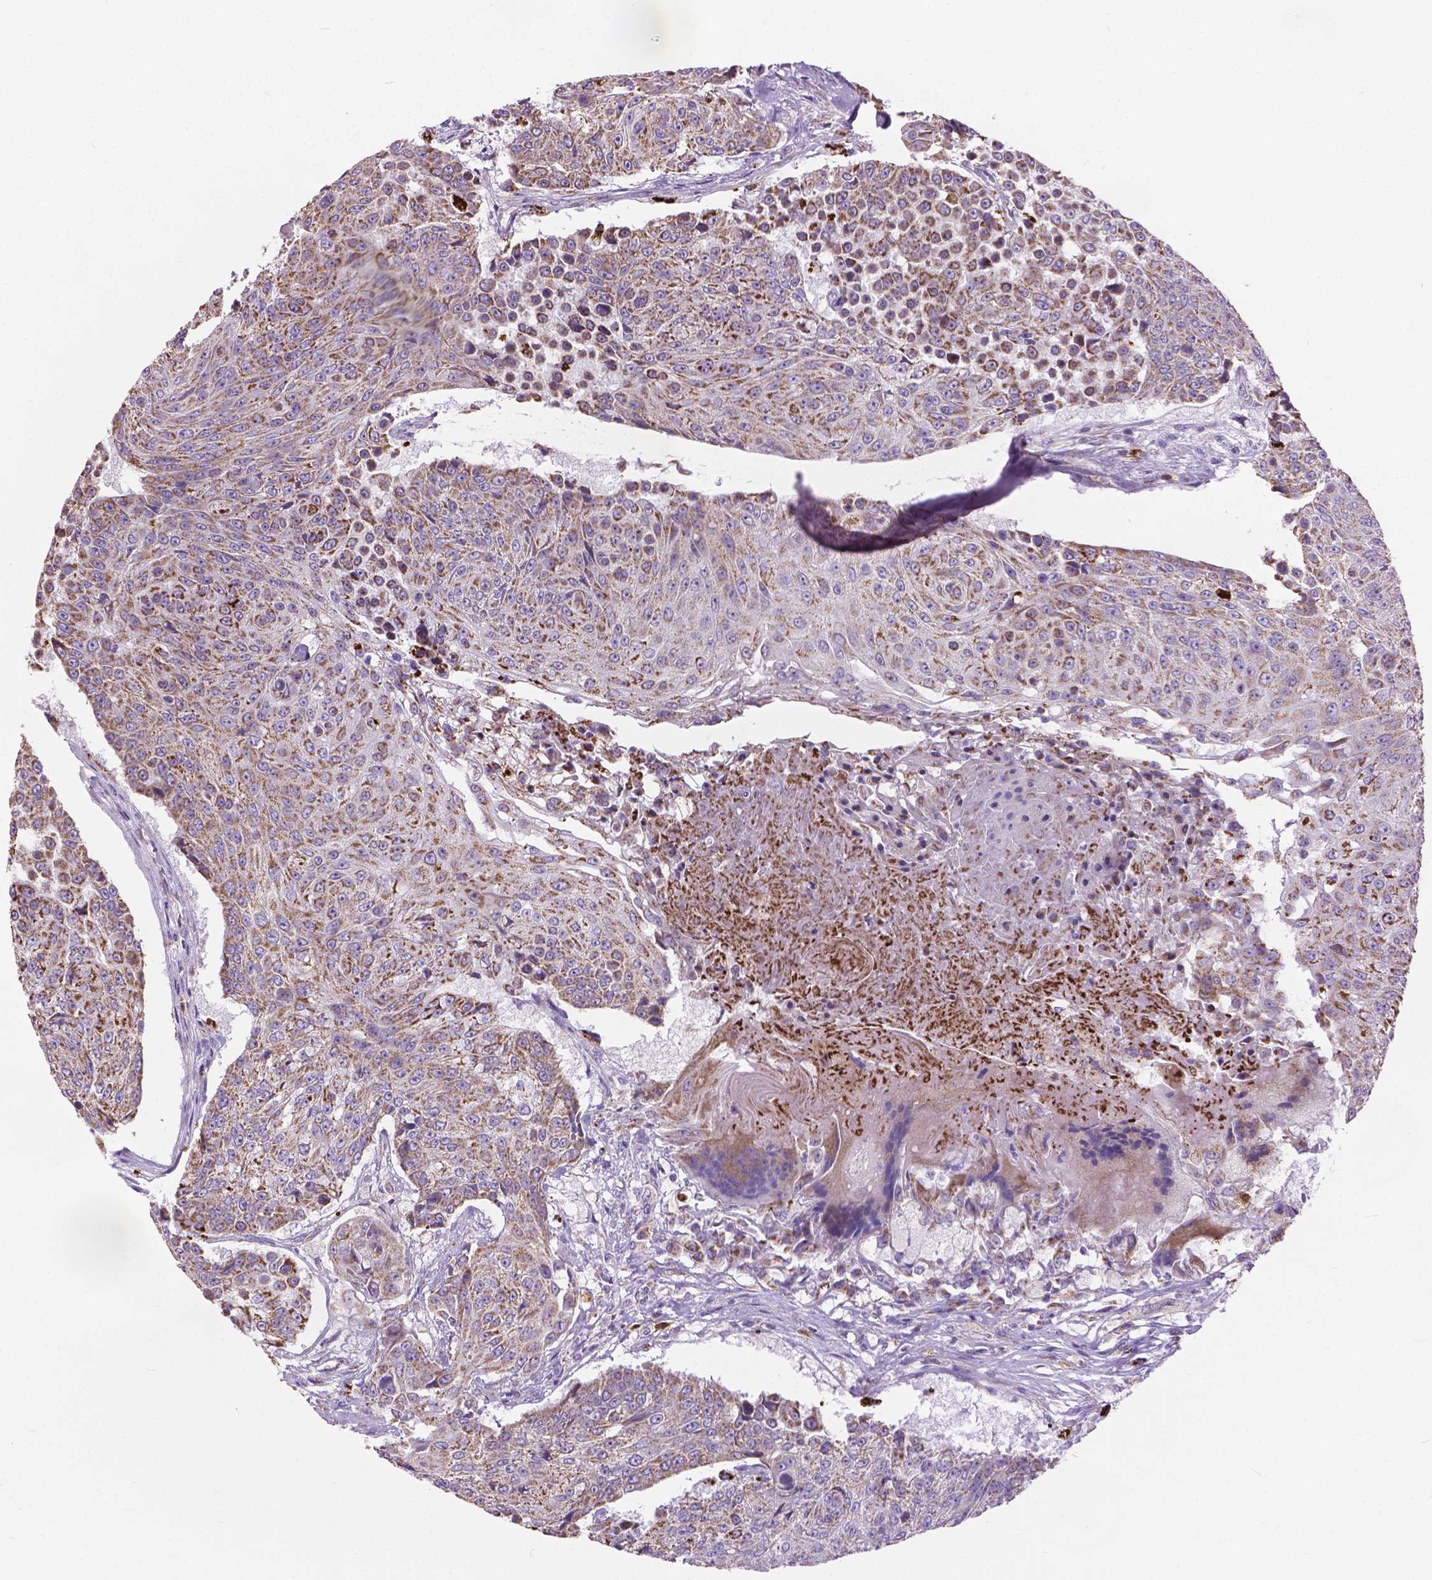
{"staining": {"intensity": "moderate", "quantity": ">75%", "location": "cytoplasmic/membranous"}, "tissue": "urothelial cancer", "cell_type": "Tumor cells", "image_type": "cancer", "snomed": [{"axis": "morphology", "description": "Urothelial carcinoma, High grade"}, {"axis": "topography", "description": "Urinary bladder"}], "caption": "Immunohistochemical staining of high-grade urothelial carcinoma shows medium levels of moderate cytoplasmic/membranous protein expression in approximately >75% of tumor cells.", "gene": "VDAC1", "patient": {"sex": "female", "age": 63}}